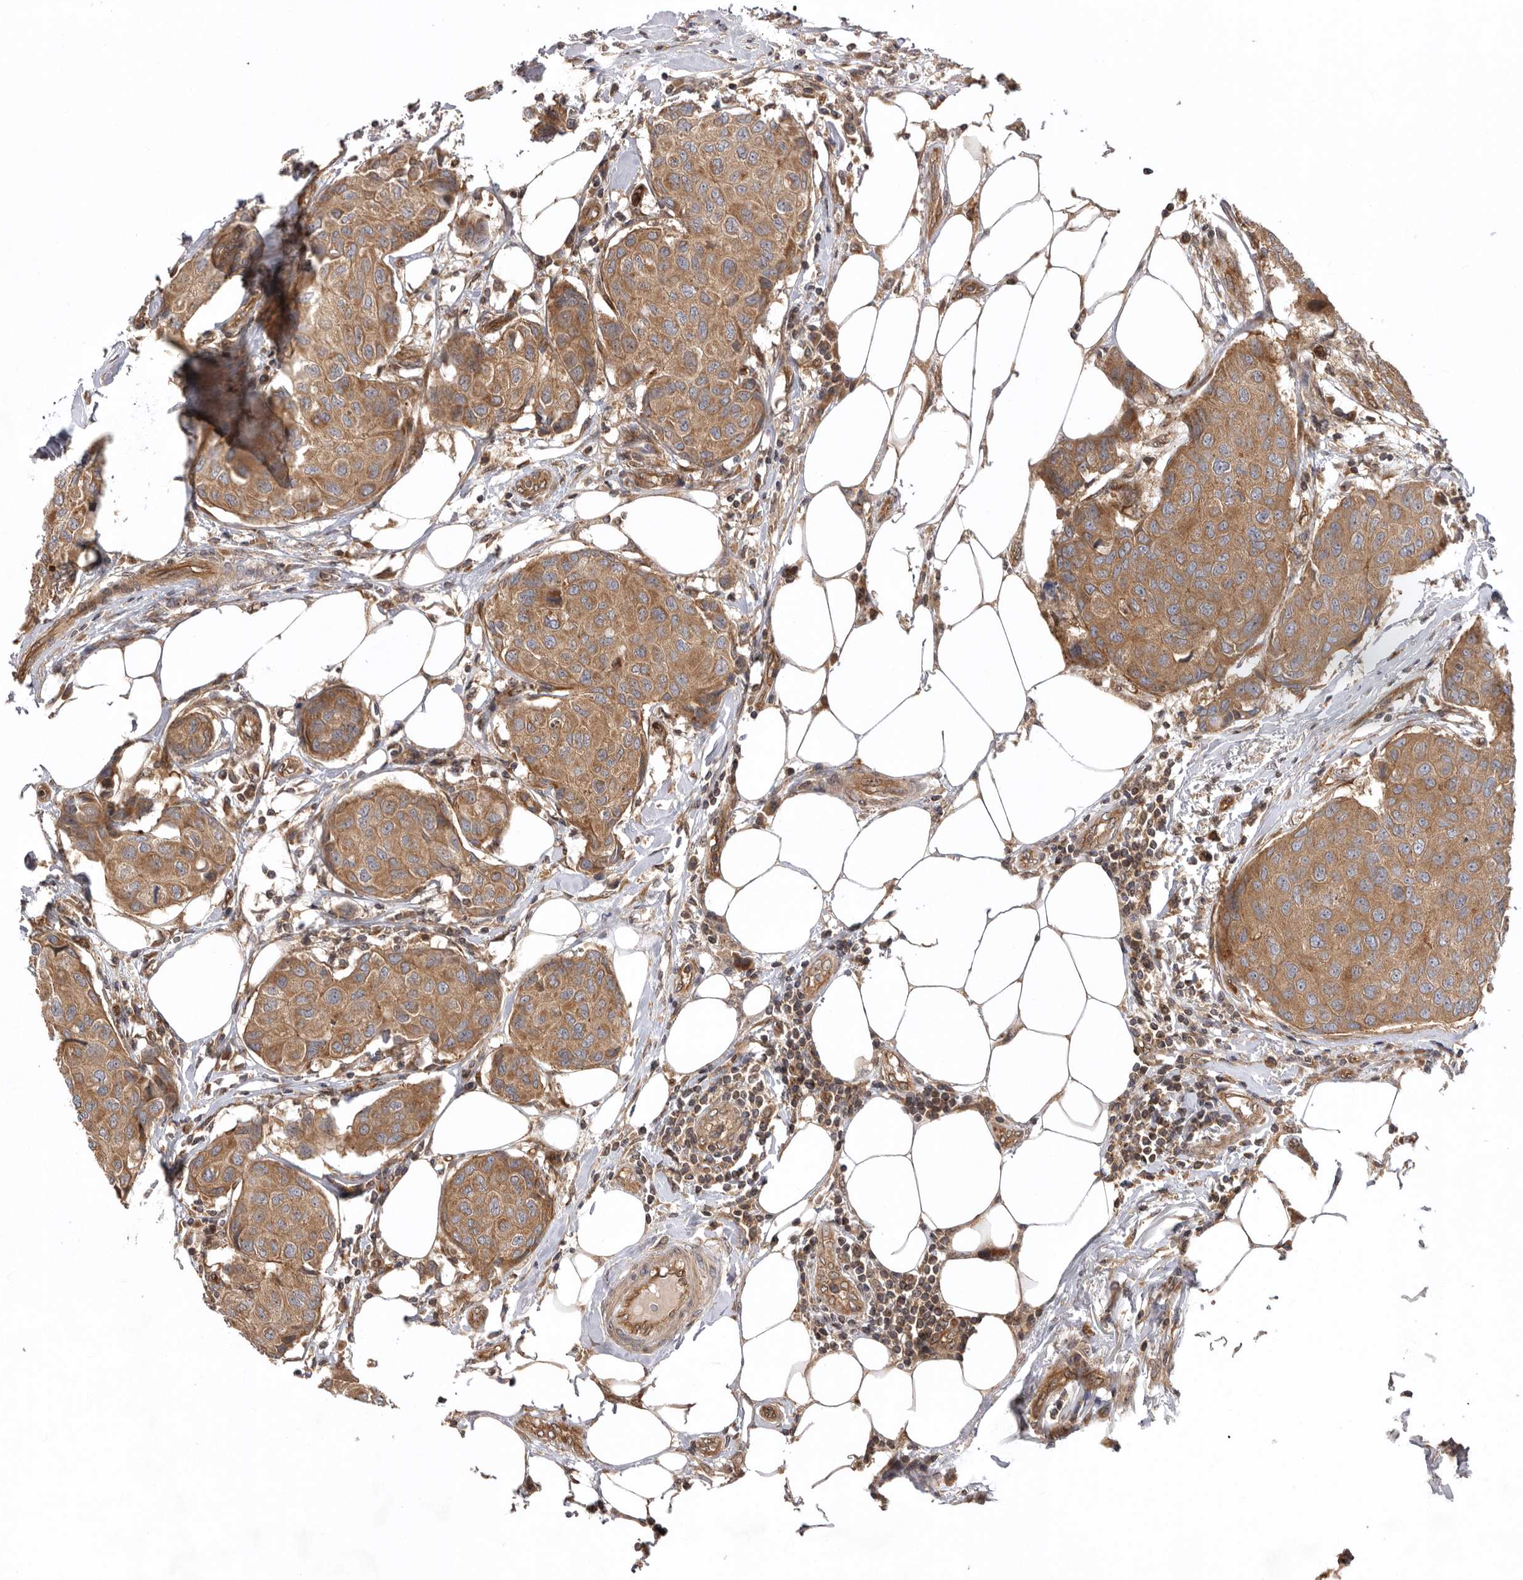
{"staining": {"intensity": "moderate", "quantity": ">75%", "location": "cytoplasmic/membranous"}, "tissue": "breast cancer", "cell_type": "Tumor cells", "image_type": "cancer", "snomed": [{"axis": "morphology", "description": "Duct carcinoma"}, {"axis": "topography", "description": "Breast"}], "caption": "Protein expression analysis of human breast cancer reveals moderate cytoplasmic/membranous expression in about >75% of tumor cells.", "gene": "DHDDS", "patient": {"sex": "female", "age": 80}}